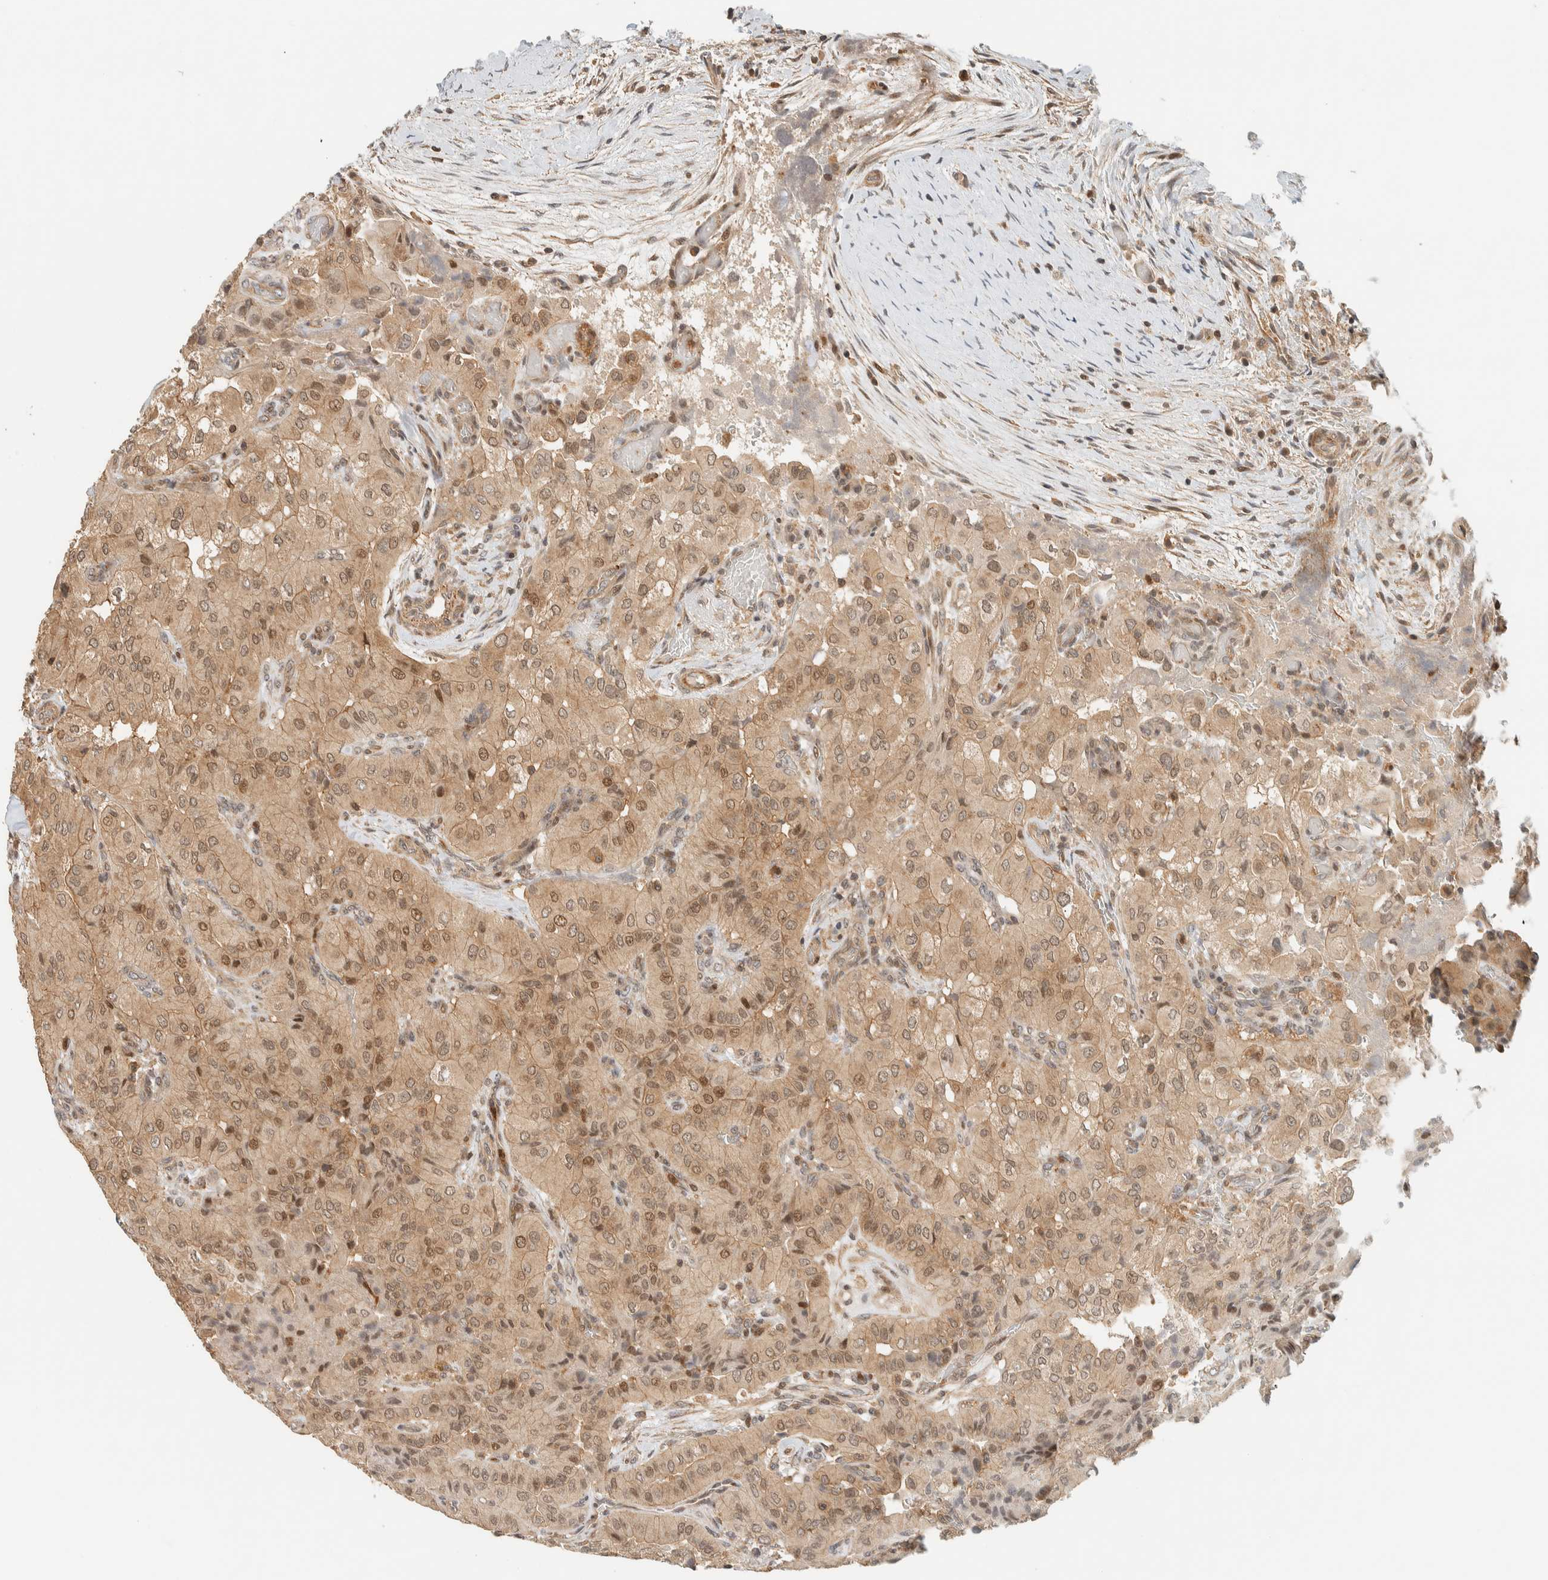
{"staining": {"intensity": "weak", "quantity": ">75%", "location": "cytoplasmic/membranous,nuclear"}, "tissue": "thyroid cancer", "cell_type": "Tumor cells", "image_type": "cancer", "snomed": [{"axis": "morphology", "description": "Papillary adenocarcinoma, NOS"}, {"axis": "topography", "description": "Thyroid gland"}], "caption": "High-power microscopy captured an IHC histopathology image of papillary adenocarcinoma (thyroid), revealing weak cytoplasmic/membranous and nuclear staining in approximately >75% of tumor cells.", "gene": "ARFGEF1", "patient": {"sex": "female", "age": 59}}